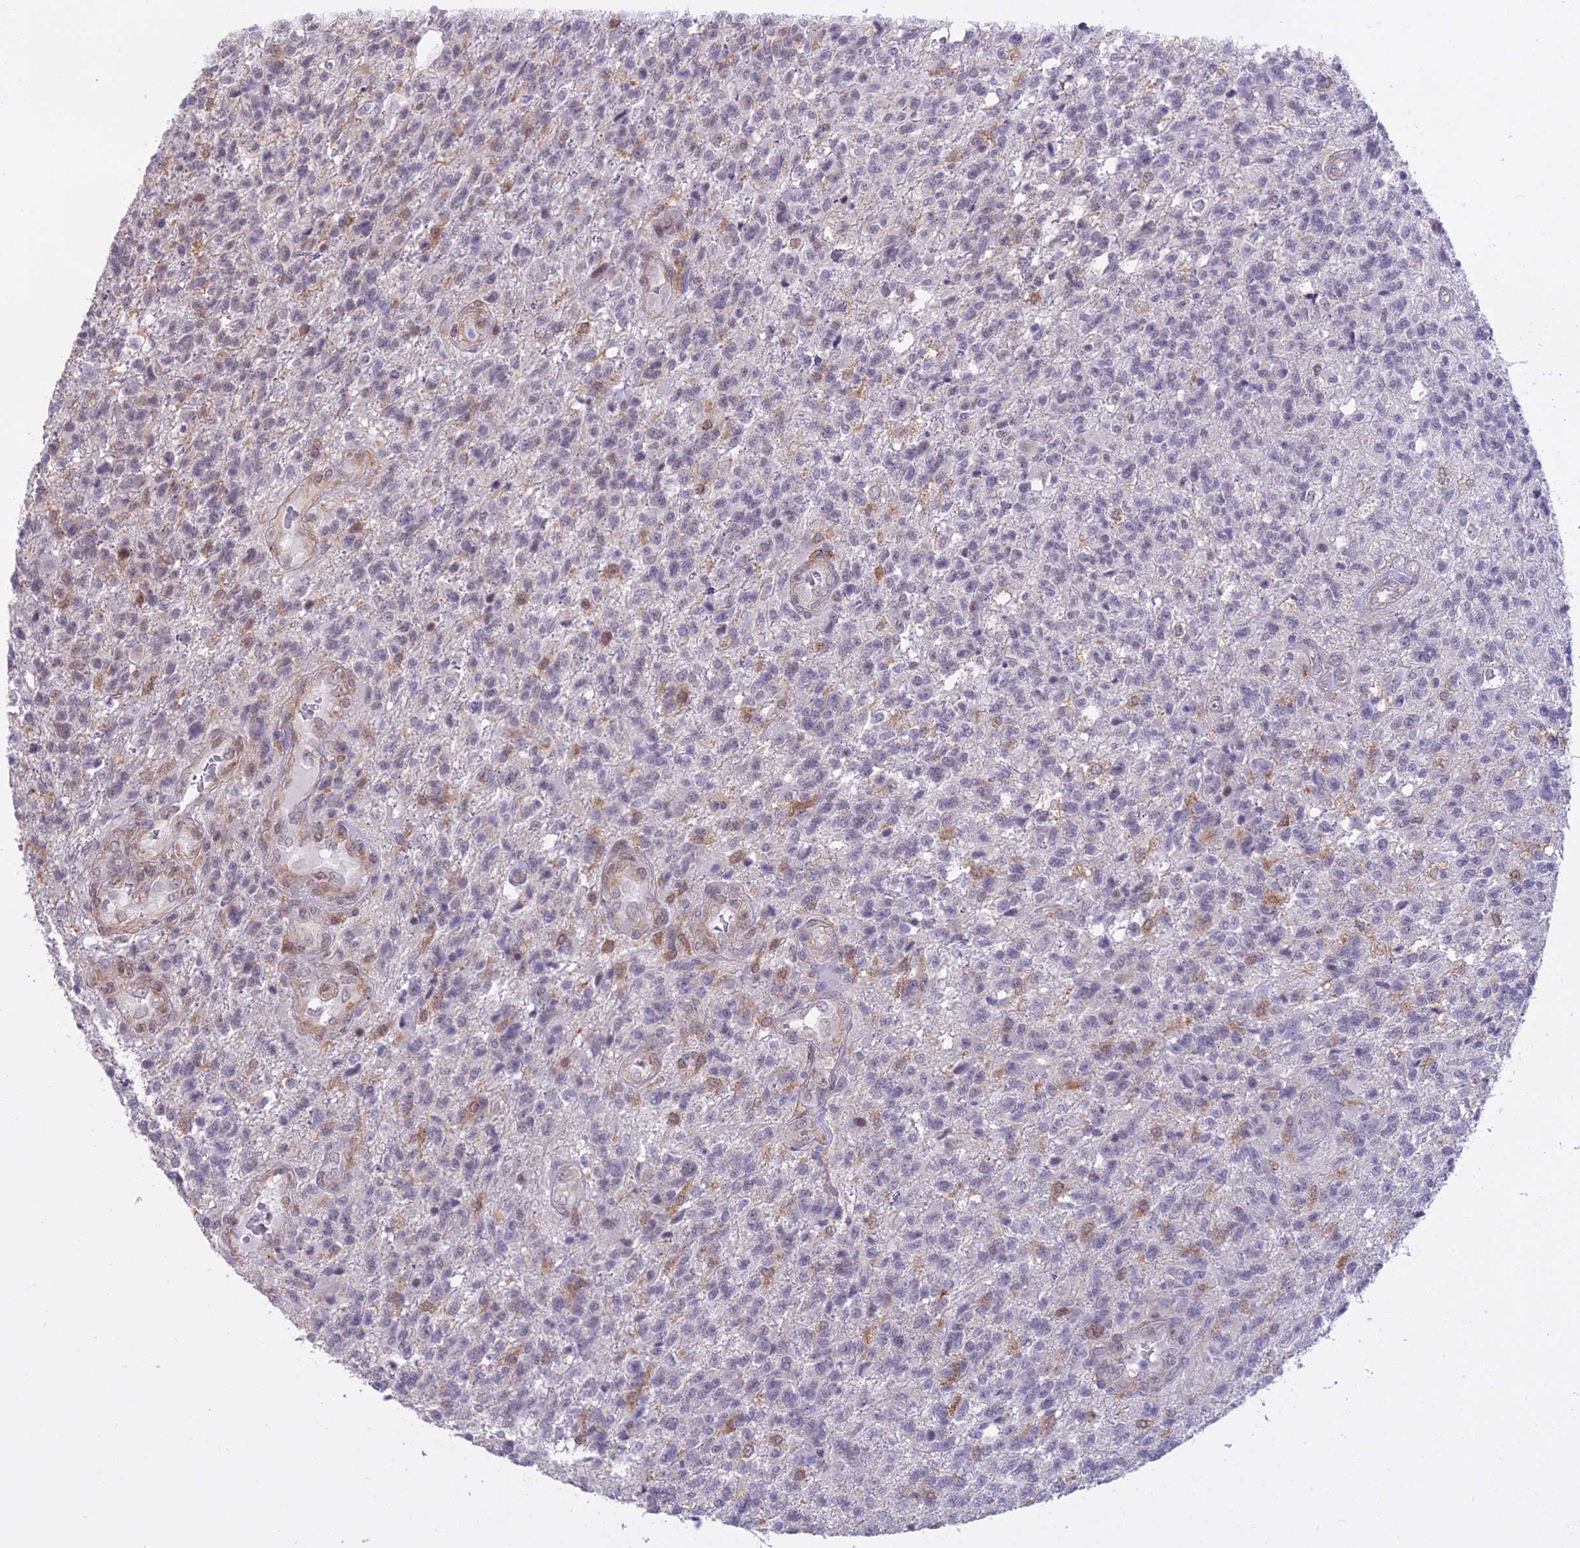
{"staining": {"intensity": "negative", "quantity": "none", "location": "none"}, "tissue": "glioma", "cell_type": "Tumor cells", "image_type": "cancer", "snomed": [{"axis": "morphology", "description": "Glioma, malignant, High grade"}, {"axis": "topography", "description": "Brain"}], "caption": "Immunohistochemical staining of malignant high-grade glioma displays no significant positivity in tumor cells.", "gene": "BLNK", "patient": {"sex": "male", "age": 56}}